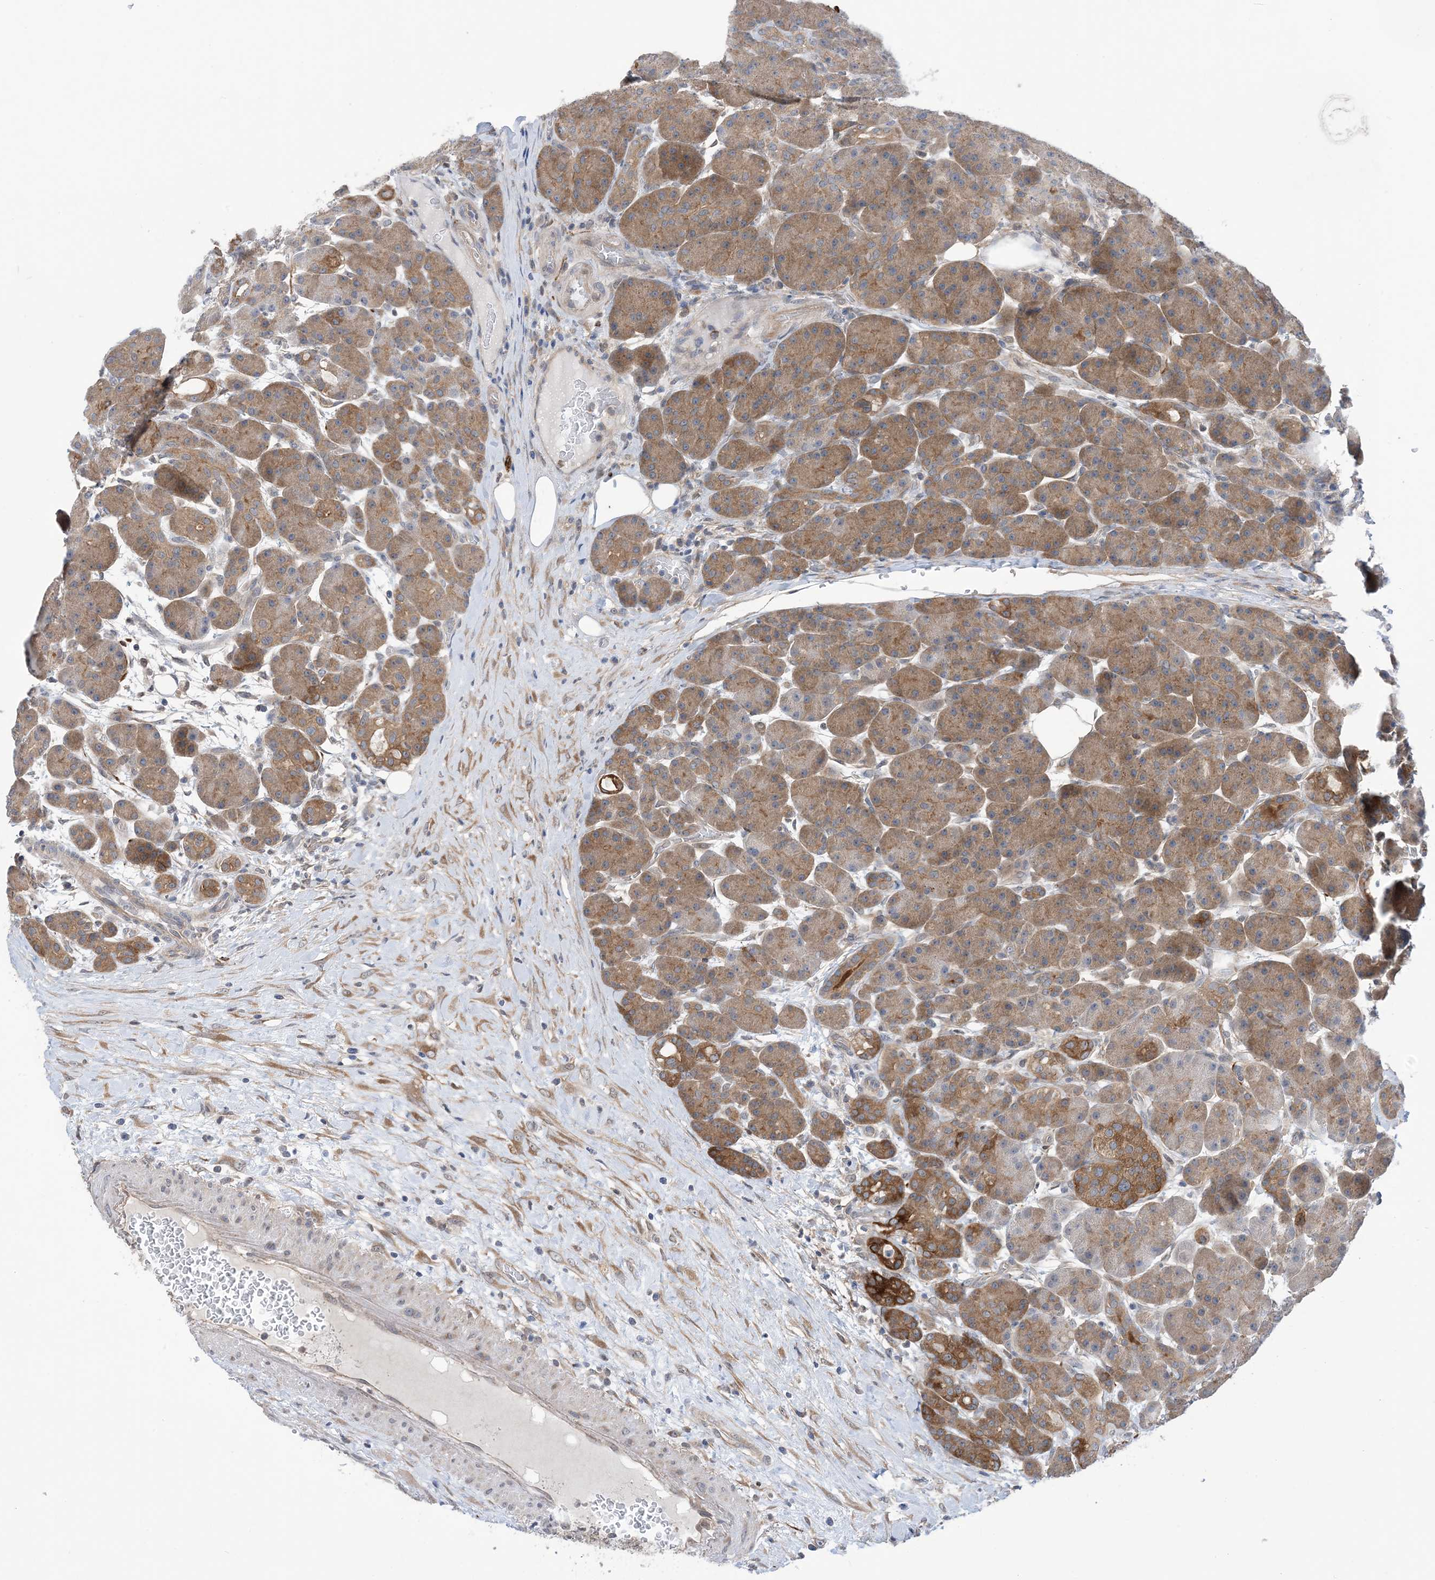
{"staining": {"intensity": "moderate", "quantity": ">75%", "location": "cytoplasmic/membranous"}, "tissue": "pancreas", "cell_type": "Exocrine glandular cells", "image_type": "normal", "snomed": [{"axis": "morphology", "description": "Normal tissue, NOS"}, {"axis": "topography", "description": "Pancreas"}], "caption": "Immunohistochemical staining of normal pancreas displays medium levels of moderate cytoplasmic/membranous staining in approximately >75% of exocrine glandular cells. (DAB = brown stain, brightfield microscopy at high magnification).", "gene": "EHBP1", "patient": {"sex": "male", "age": 63}}